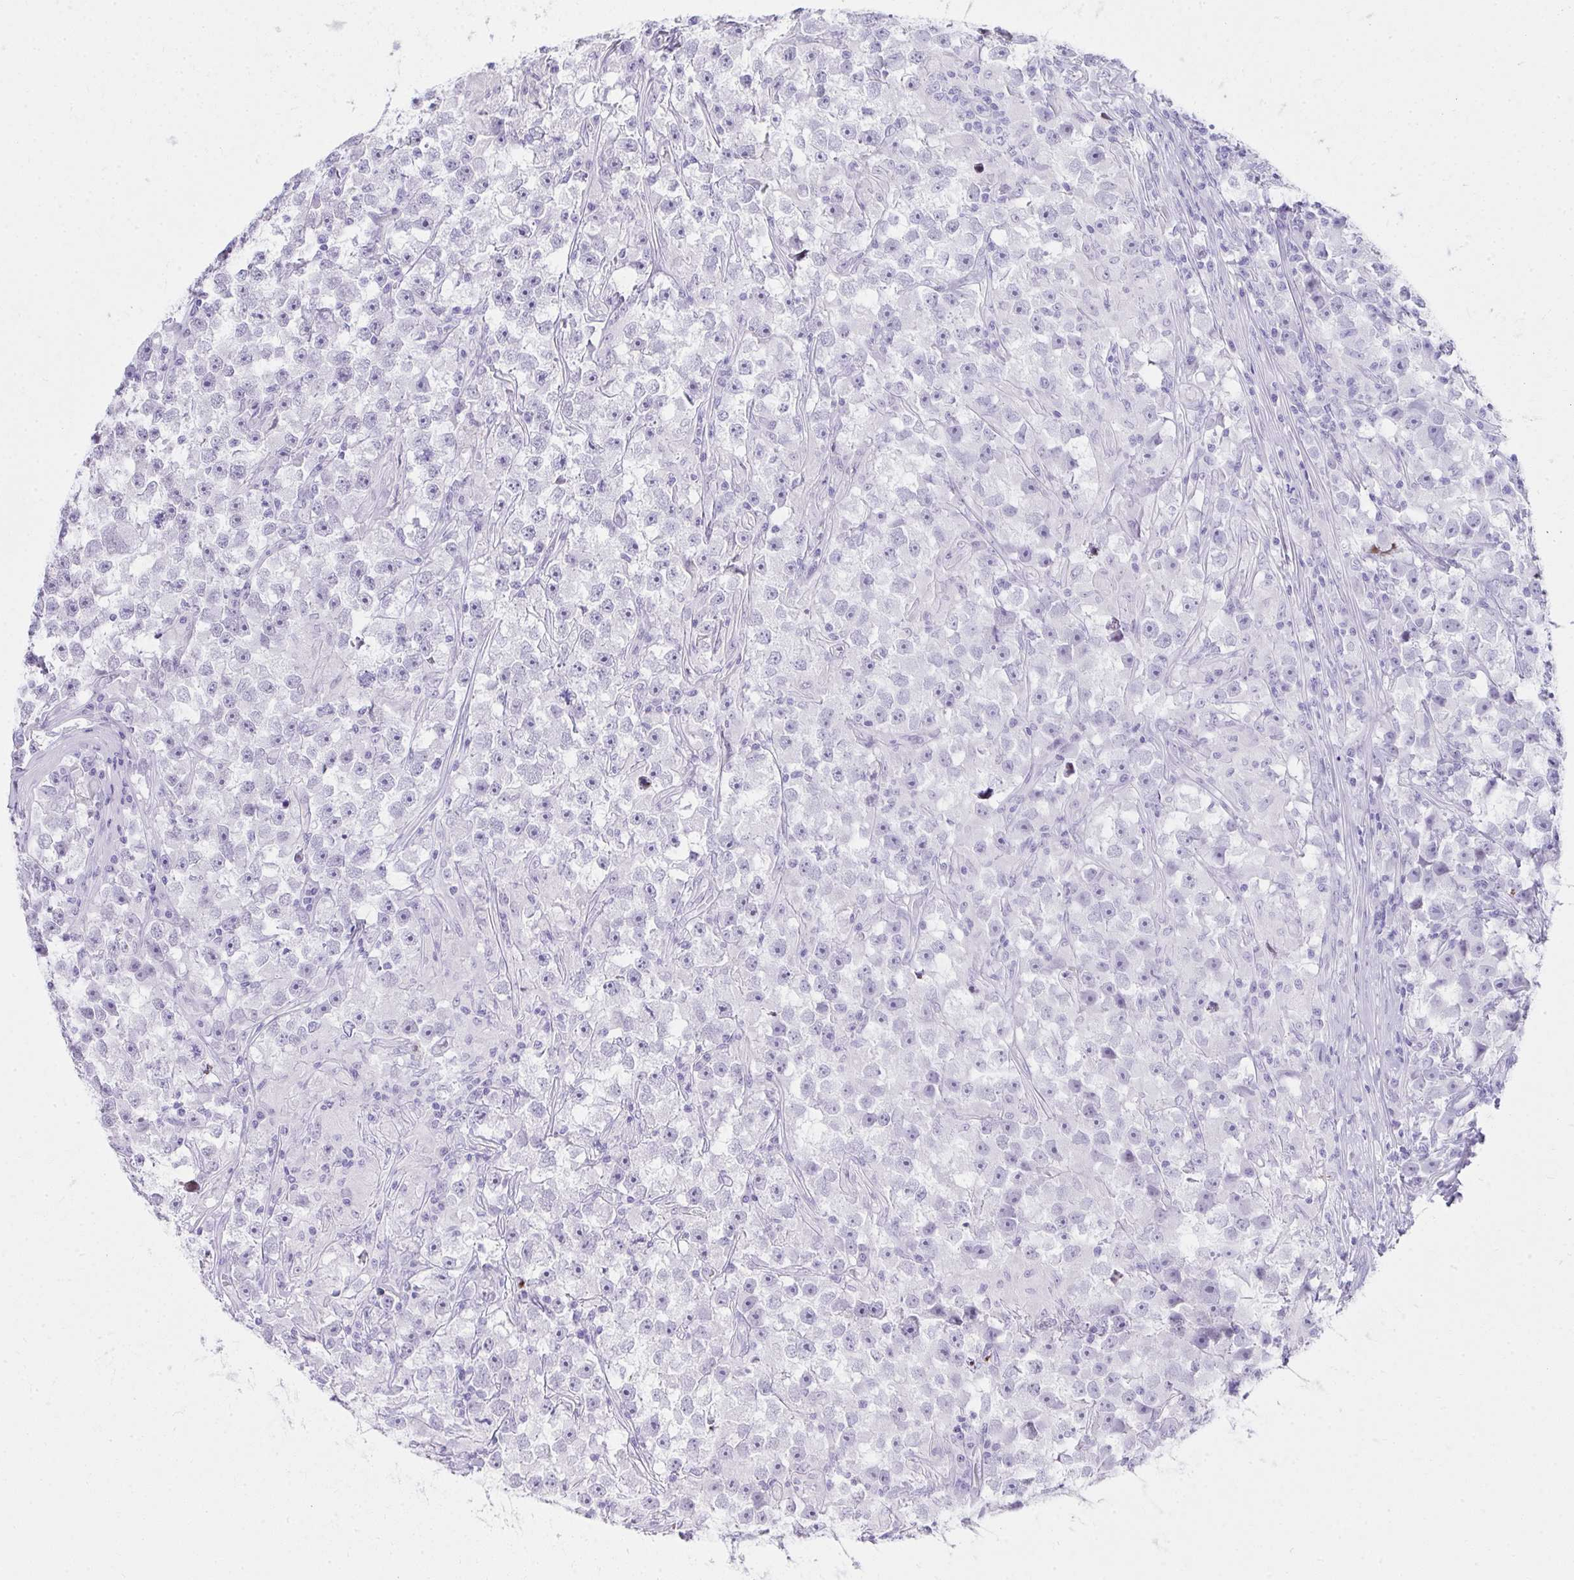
{"staining": {"intensity": "negative", "quantity": "none", "location": "none"}, "tissue": "testis cancer", "cell_type": "Tumor cells", "image_type": "cancer", "snomed": [{"axis": "morphology", "description": "Seminoma, NOS"}, {"axis": "topography", "description": "Testis"}], "caption": "This is an immunohistochemistry image of human testis cancer. There is no expression in tumor cells.", "gene": "GLDN", "patient": {"sex": "male", "age": 33}}